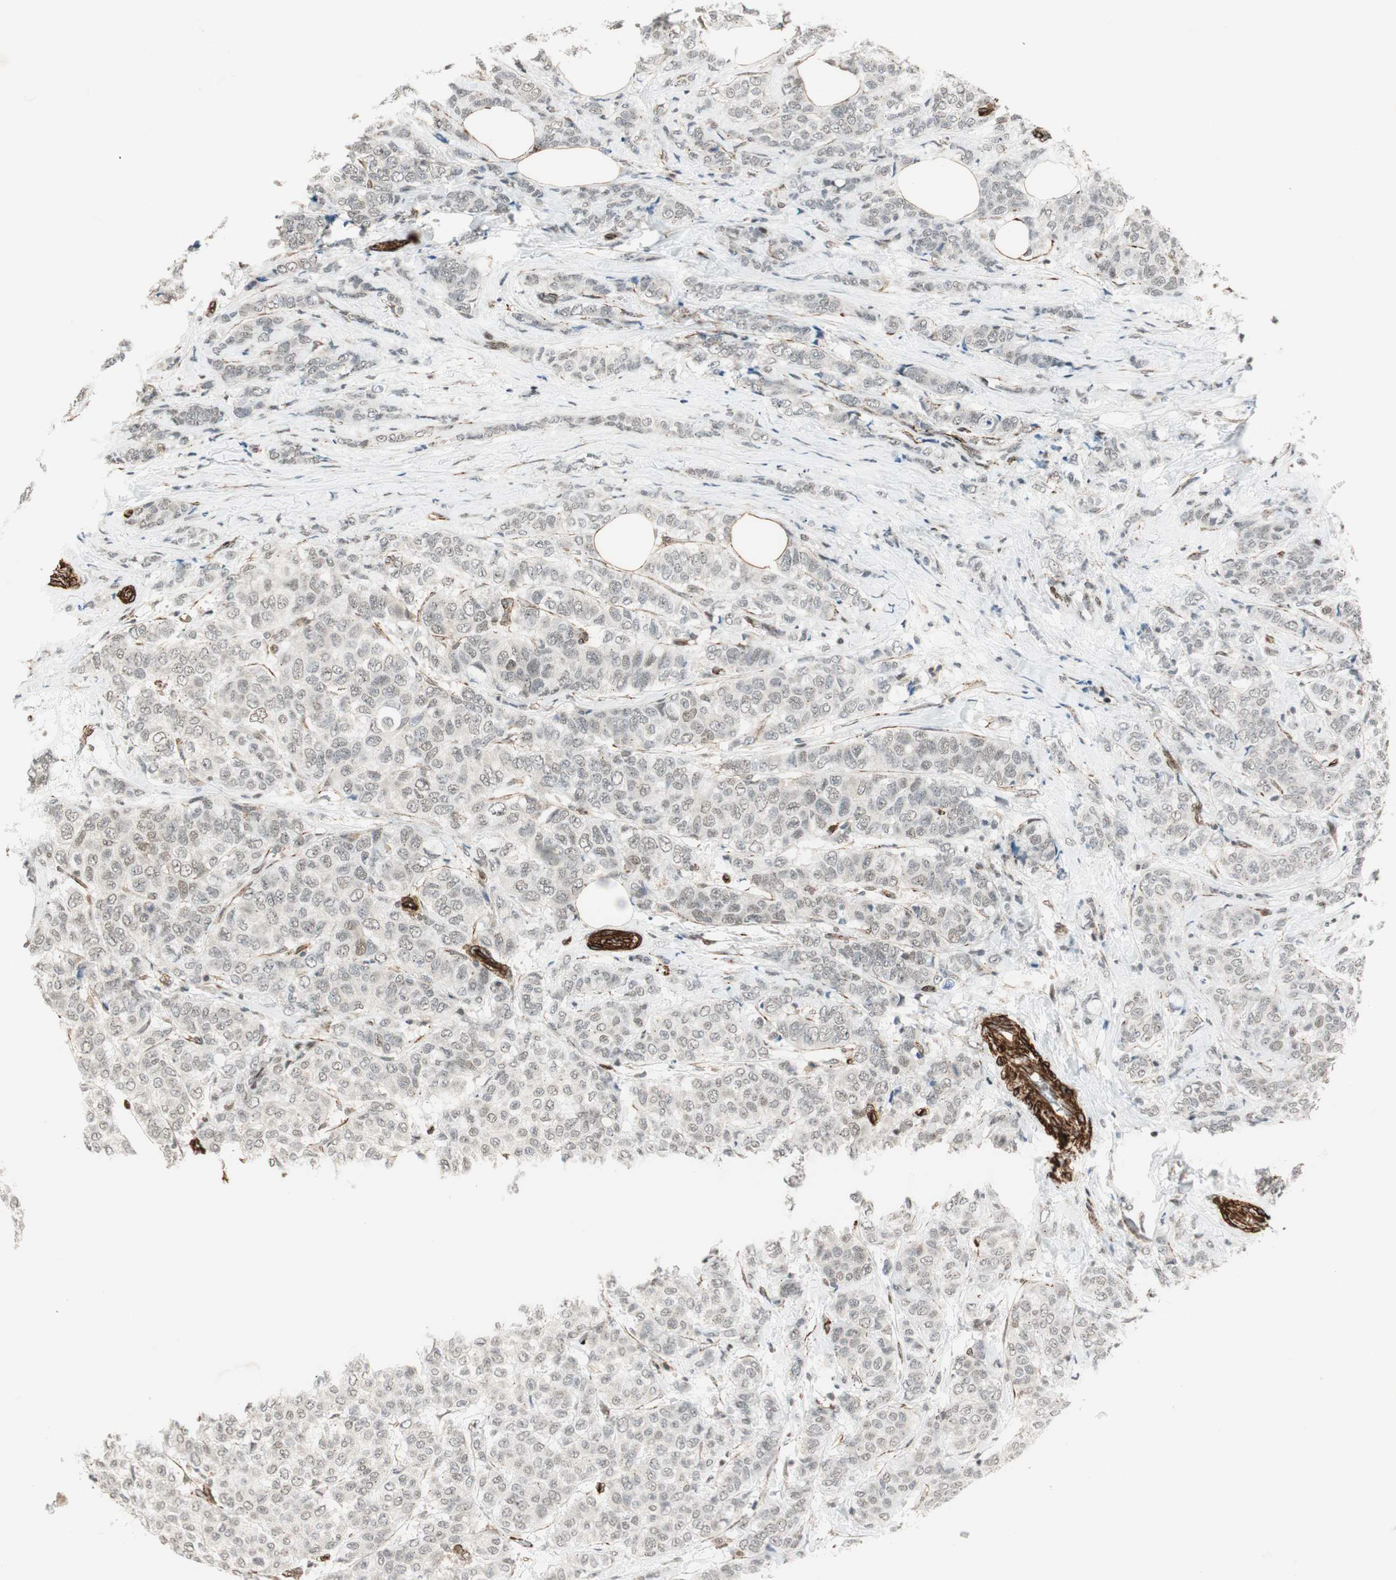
{"staining": {"intensity": "weak", "quantity": "<25%", "location": "nuclear"}, "tissue": "breast cancer", "cell_type": "Tumor cells", "image_type": "cancer", "snomed": [{"axis": "morphology", "description": "Lobular carcinoma"}, {"axis": "topography", "description": "Breast"}], "caption": "Immunohistochemistry (IHC) image of neoplastic tissue: human lobular carcinoma (breast) stained with DAB displays no significant protein expression in tumor cells.", "gene": "CDK19", "patient": {"sex": "female", "age": 60}}